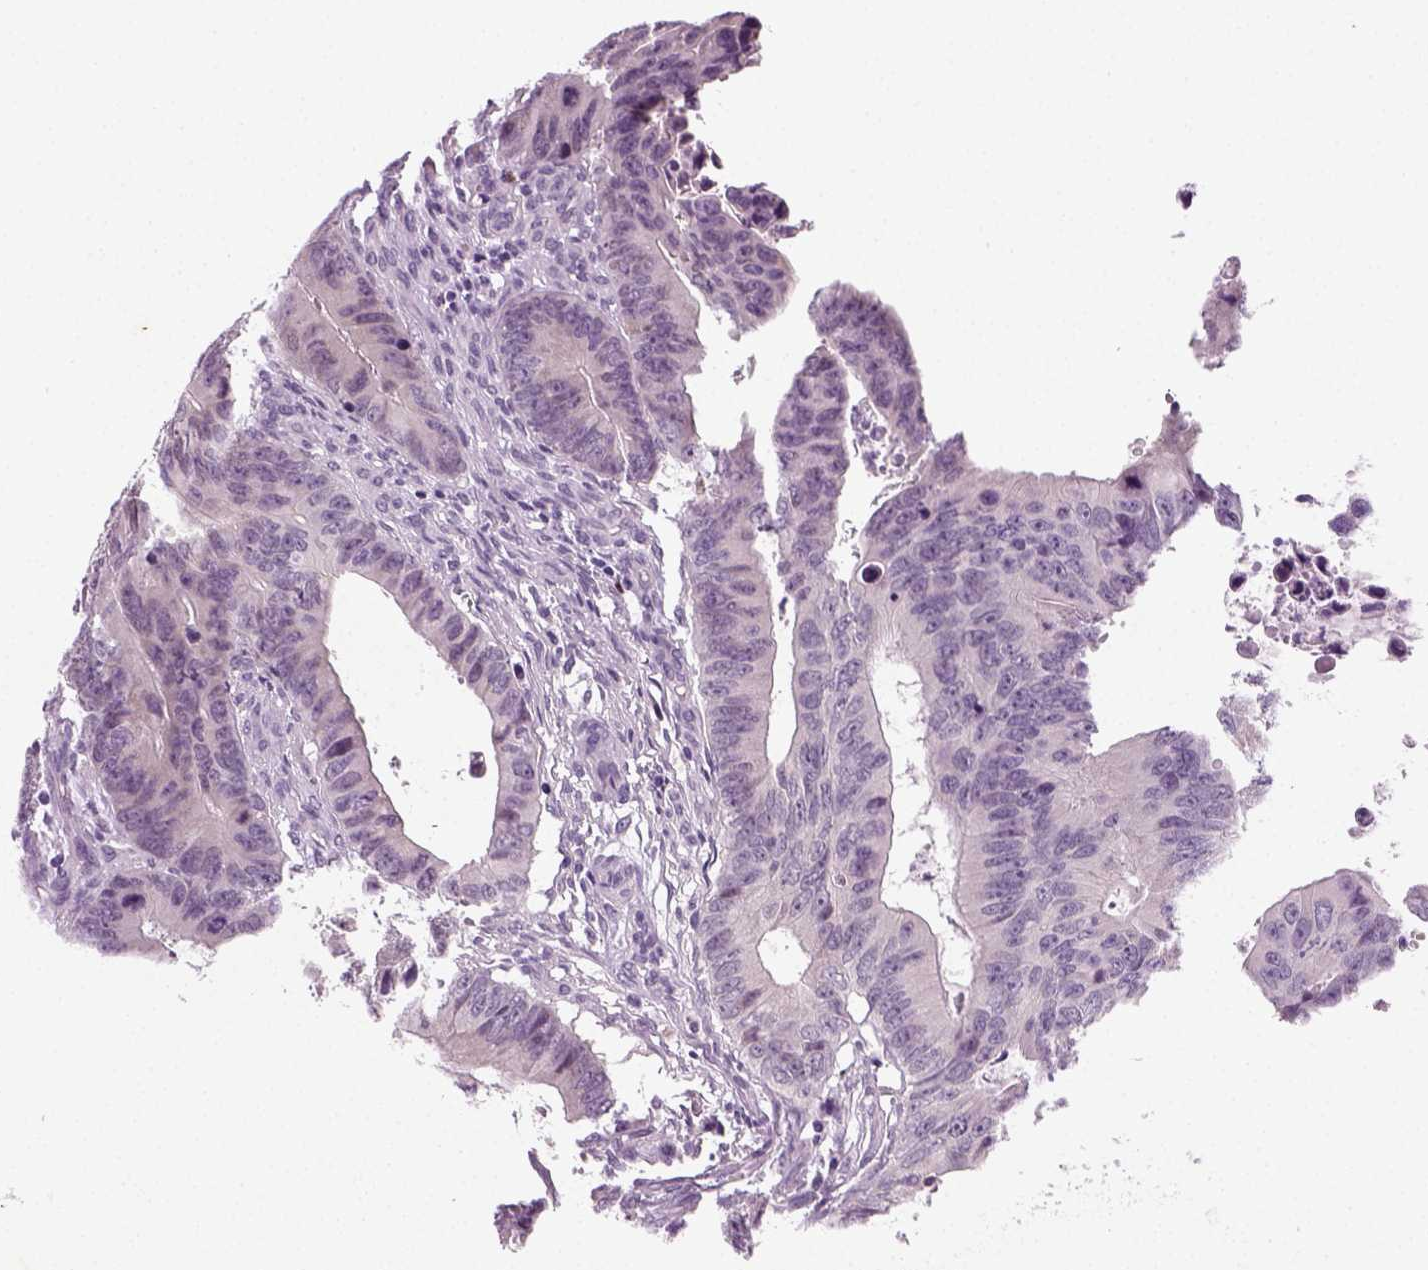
{"staining": {"intensity": "negative", "quantity": "none", "location": "none"}, "tissue": "colorectal cancer", "cell_type": "Tumor cells", "image_type": "cancer", "snomed": [{"axis": "morphology", "description": "Adenocarcinoma, NOS"}, {"axis": "topography", "description": "Colon"}], "caption": "A micrograph of colorectal cancer (adenocarcinoma) stained for a protein reveals no brown staining in tumor cells.", "gene": "SYNGAP1", "patient": {"sex": "female", "age": 87}}